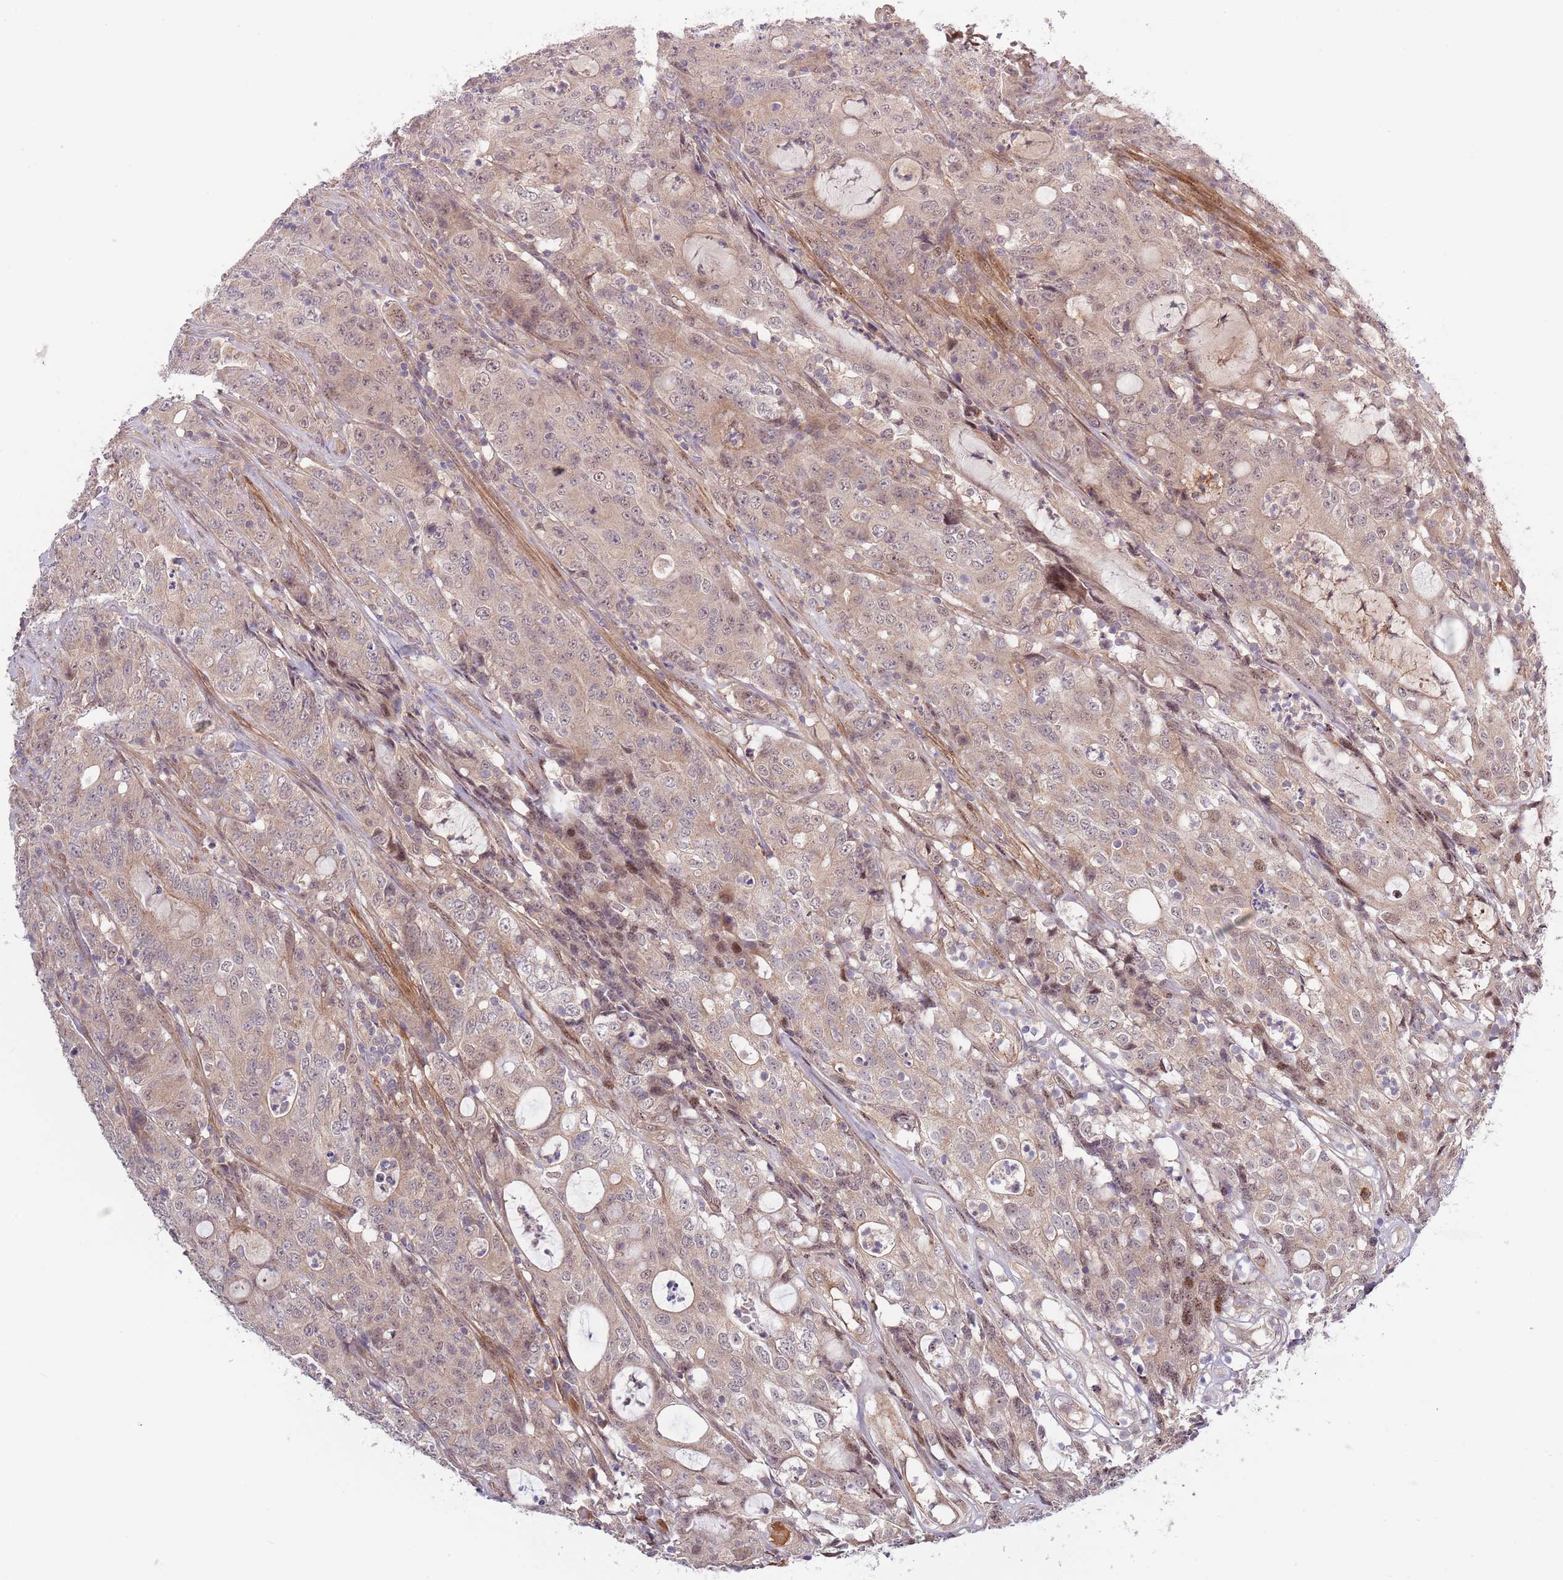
{"staining": {"intensity": "moderate", "quantity": "<25%", "location": "nuclear"}, "tissue": "colorectal cancer", "cell_type": "Tumor cells", "image_type": "cancer", "snomed": [{"axis": "morphology", "description": "Adenocarcinoma, NOS"}, {"axis": "topography", "description": "Colon"}], "caption": "The image shows immunohistochemical staining of colorectal cancer (adenocarcinoma). There is moderate nuclear expression is seen in about <25% of tumor cells.", "gene": "PRR16", "patient": {"sex": "male", "age": 83}}